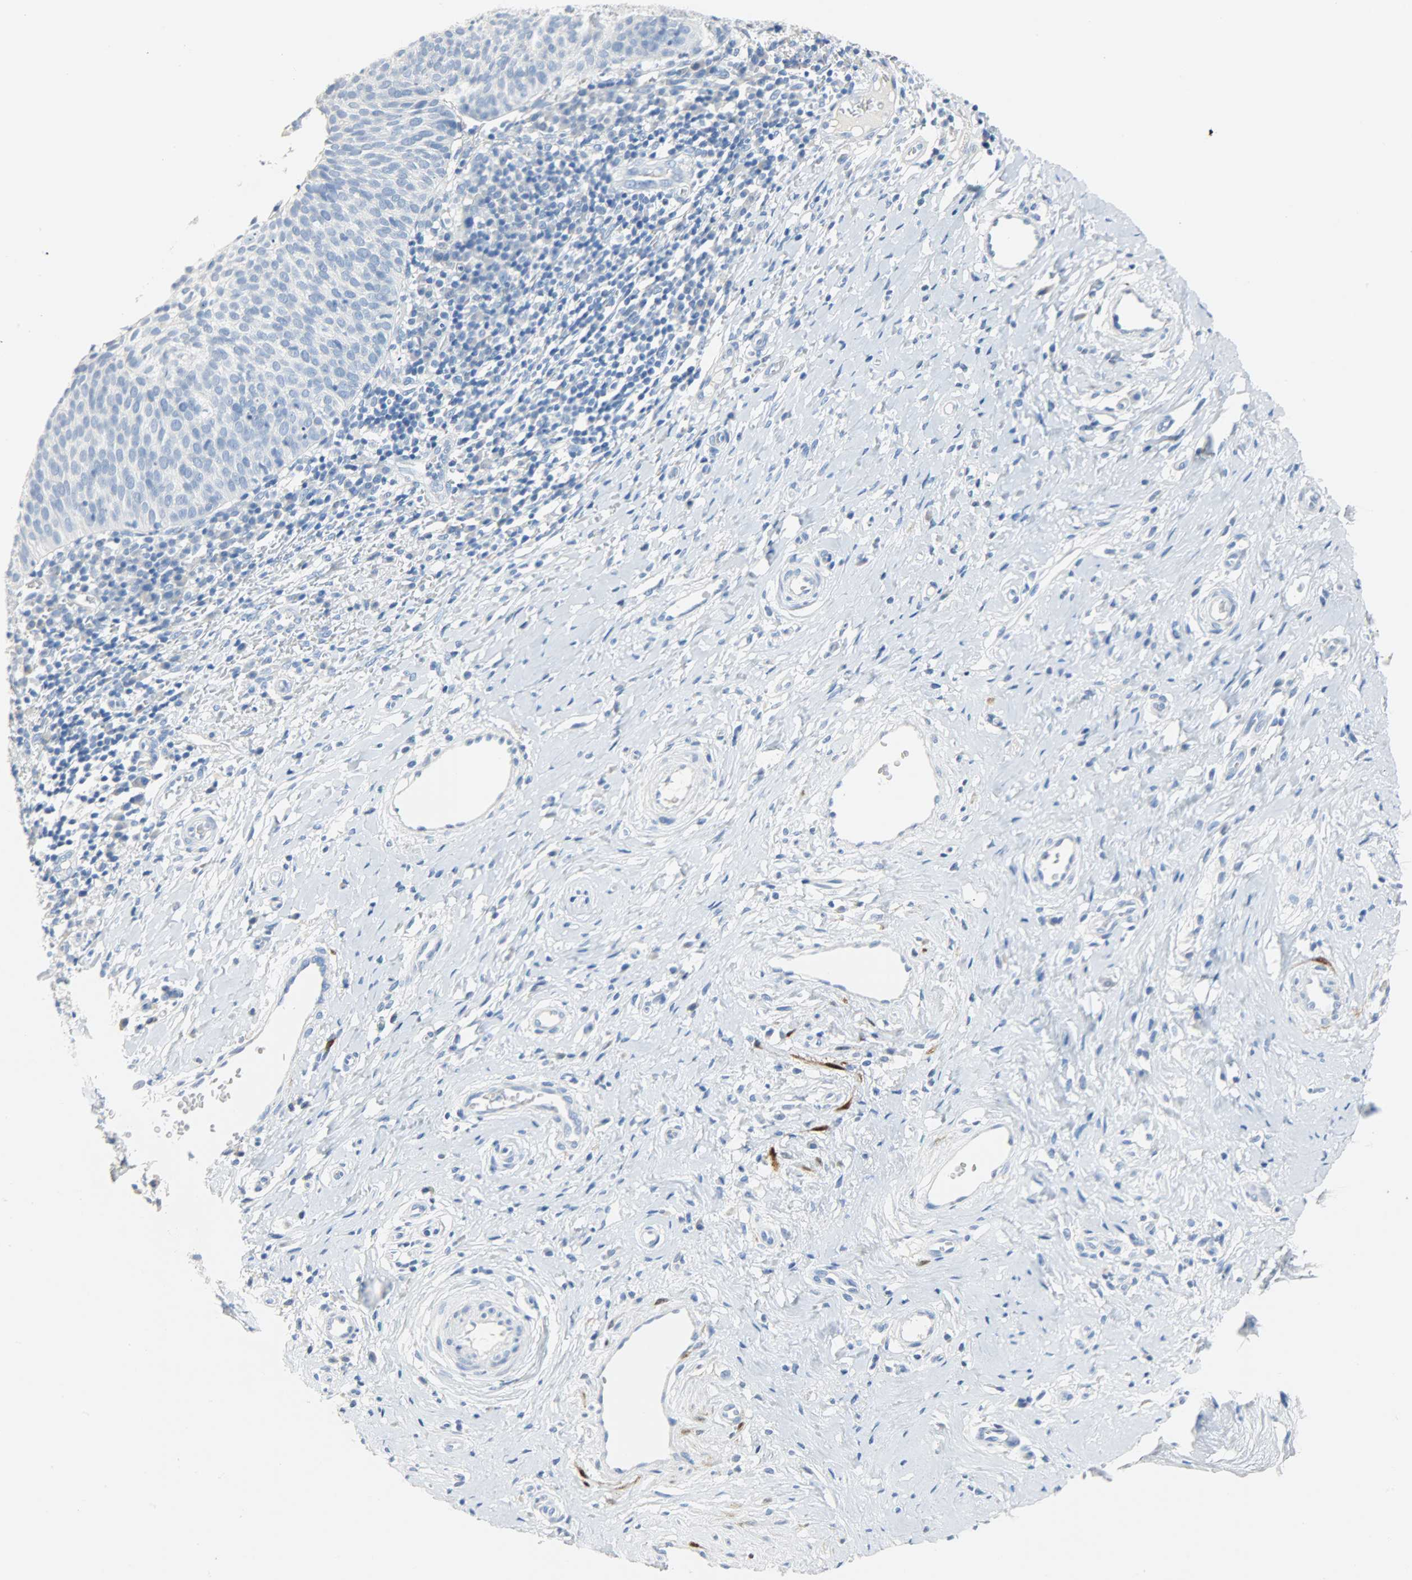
{"staining": {"intensity": "negative", "quantity": "none", "location": "none"}, "tissue": "cervical cancer", "cell_type": "Tumor cells", "image_type": "cancer", "snomed": [{"axis": "morphology", "description": "Normal tissue, NOS"}, {"axis": "morphology", "description": "Squamous cell carcinoma, NOS"}, {"axis": "topography", "description": "Cervix"}], "caption": "The photomicrograph exhibits no staining of tumor cells in cervical cancer.", "gene": "CA3", "patient": {"sex": "female", "age": 39}}